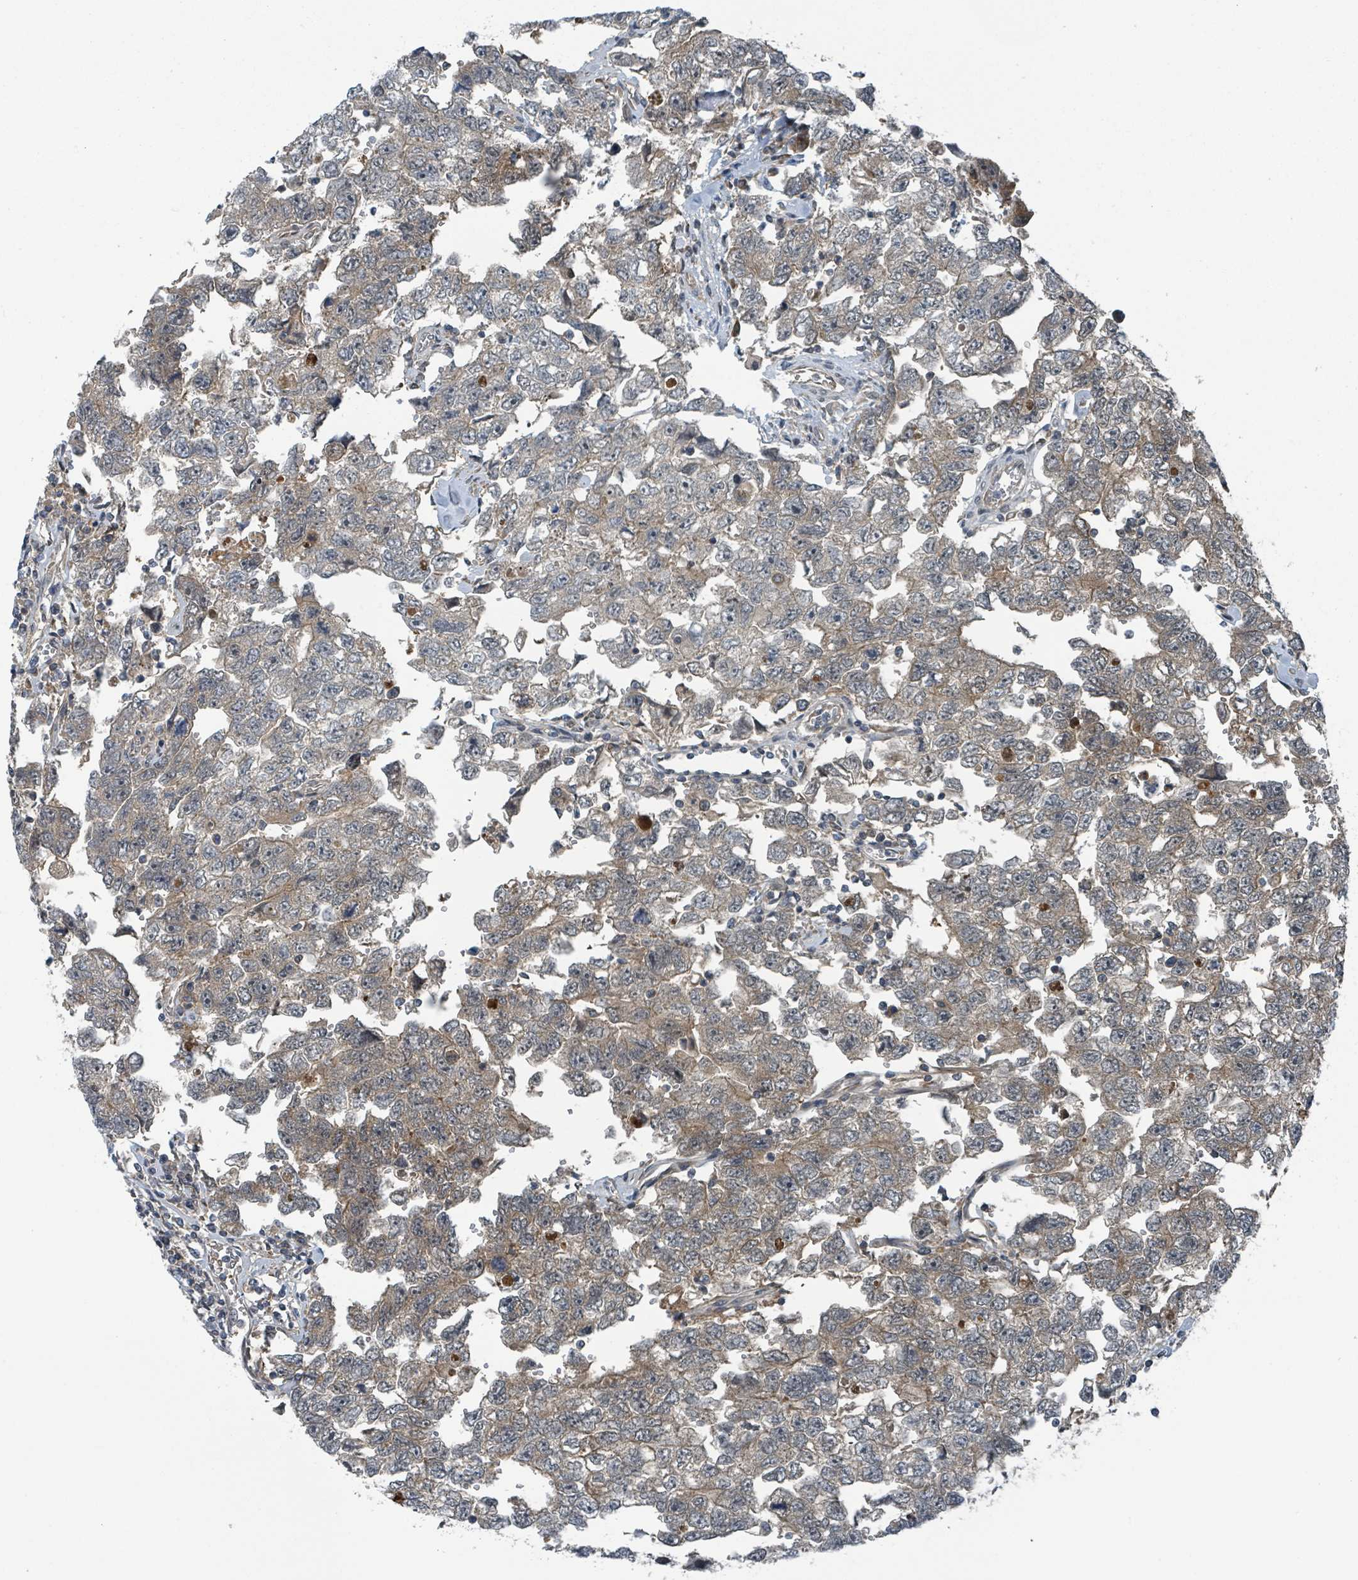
{"staining": {"intensity": "weak", "quantity": ">75%", "location": "cytoplasmic/membranous"}, "tissue": "testis cancer", "cell_type": "Tumor cells", "image_type": "cancer", "snomed": [{"axis": "morphology", "description": "Carcinoma, Embryonal, NOS"}, {"axis": "topography", "description": "Testis"}], "caption": "Human testis cancer (embryonal carcinoma) stained for a protein (brown) reveals weak cytoplasmic/membranous positive expression in approximately >75% of tumor cells.", "gene": "GOLGA7", "patient": {"sex": "male", "age": 22}}